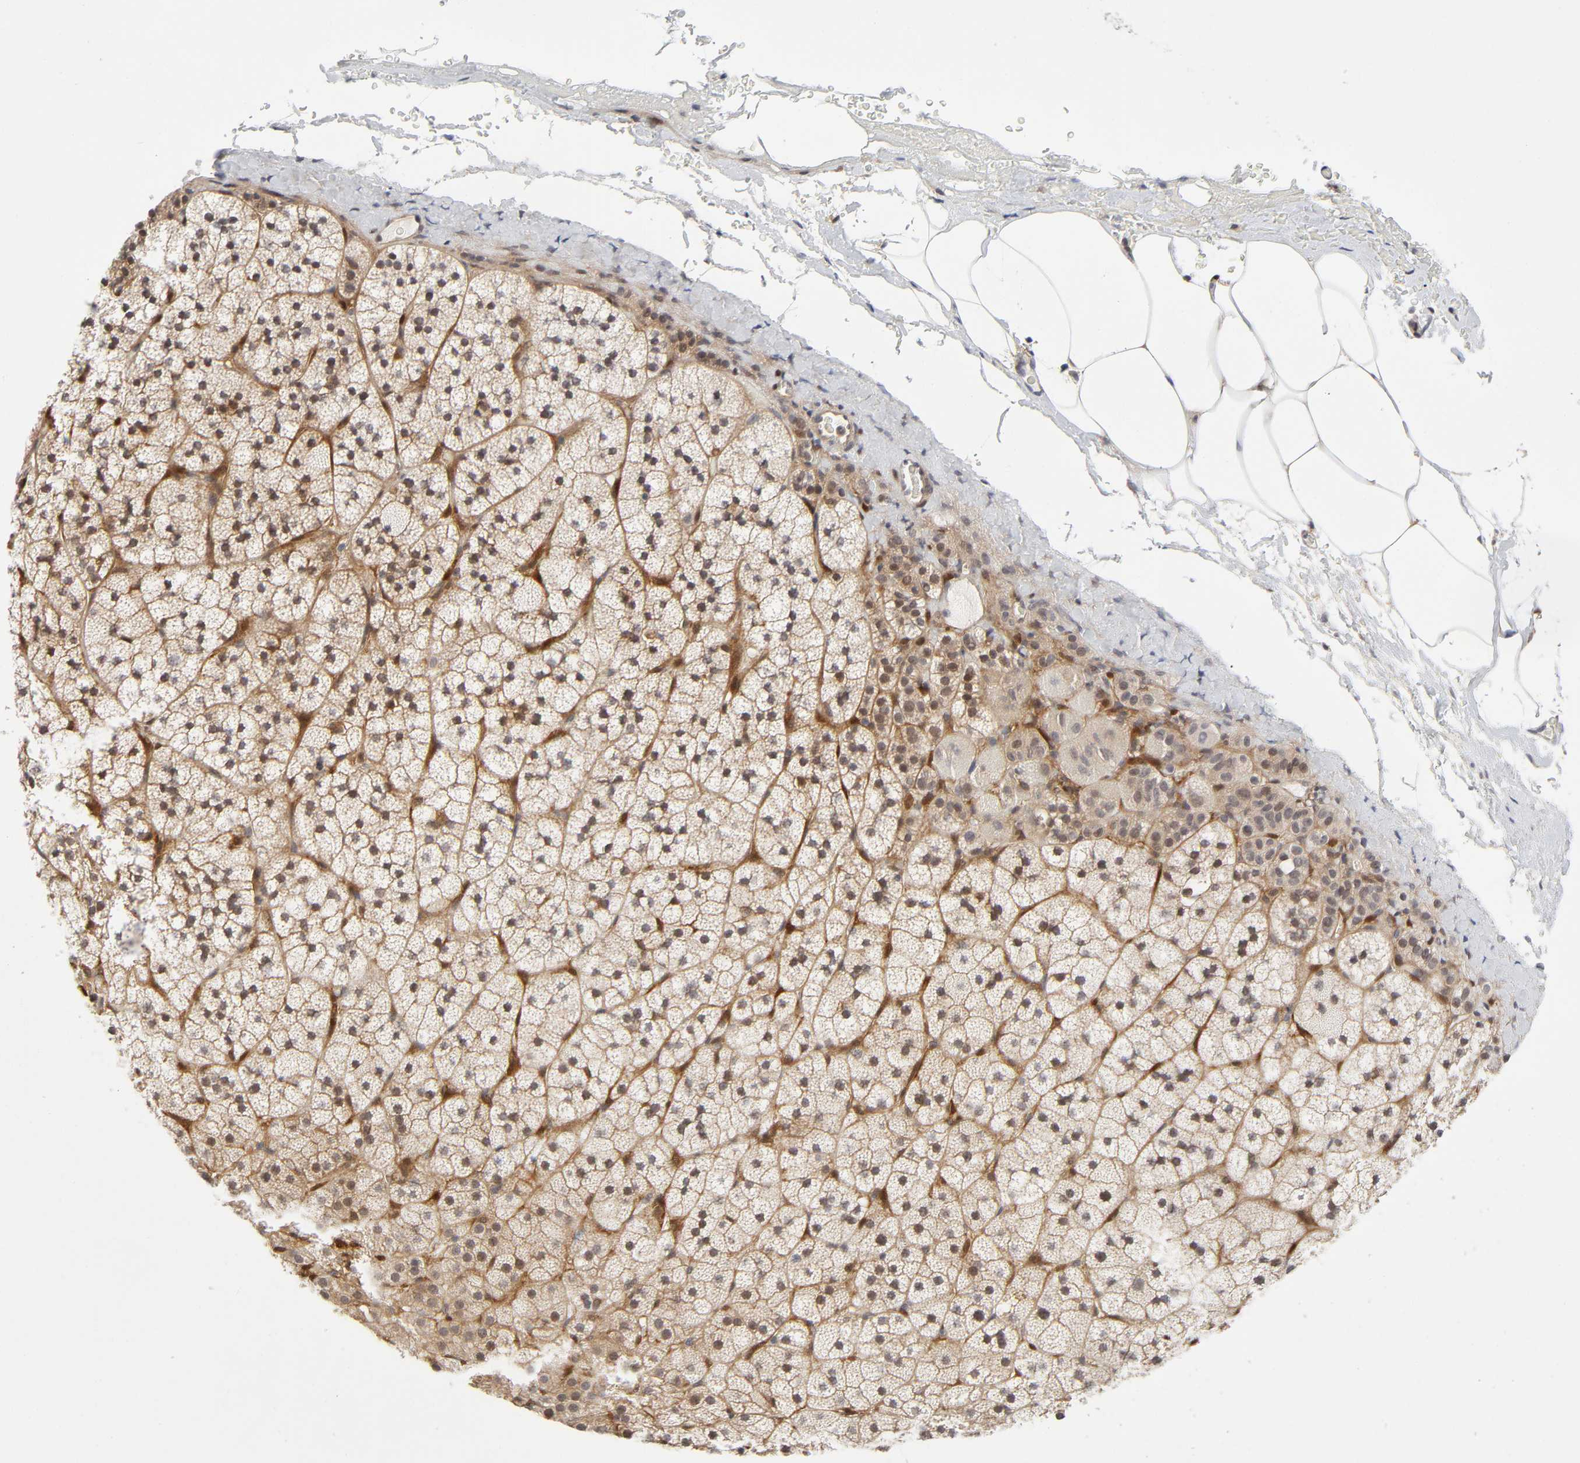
{"staining": {"intensity": "moderate", "quantity": ">75%", "location": "cytoplasmic/membranous"}, "tissue": "adrenal gland", "cell_type": "Glandular cells", "image_type": "normal", "snomed": [{"axis": "morphology", "description": "Normal tissue, NOS"}, {"axis": "topography", "description": "Adrenal gland"}], "caption": "Immunohistochemistry (IHC) of normal adrenal gland reveals medium levels of moderate cytoplasmic/membranous expression in approximately >75% of glandular cells.", "gene": "PTEN", "patient": {"sex": "male", "age": 35}}